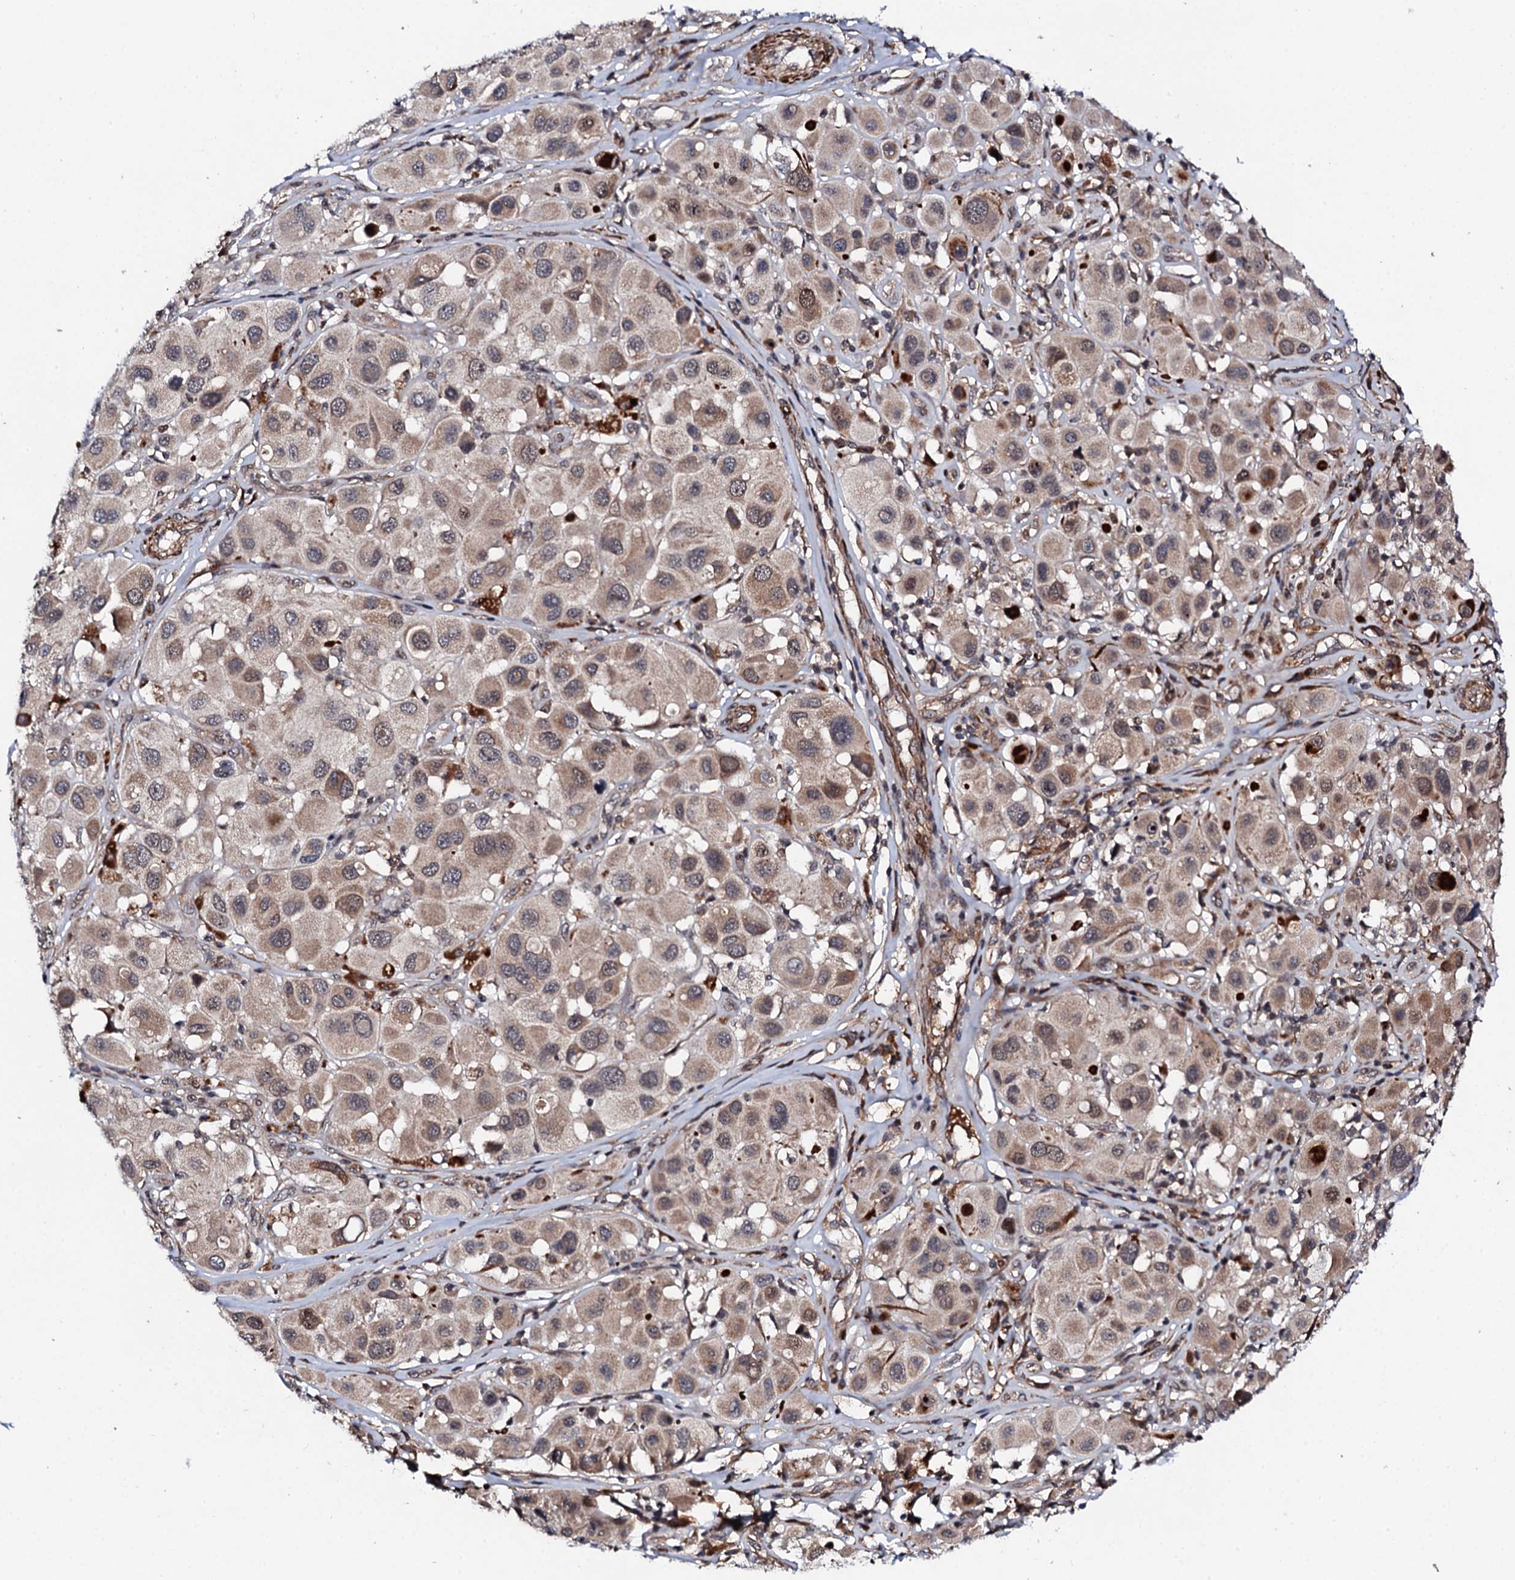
{"staining": {"intensity": "weak", "quantity": ">75%", "location": "cytoplasmic/membranous"}, "tissue": "melanoma", "cell_type": "Tumor cells", "image_type": "cancer", "snomed": [{"axis": "morphology", "description": "Malignant melanoma, Metastatic site"}, {"axis": "topography", "description": "Skin"}], "caption": "Immunohistochemical staining of melanoma exhibits low levels of weak cytoplasmic/membranous protein positivity in approximately >75% of tumor cells. Using DAB (3,3'-diaminobenzidine) (brown) and hematoxylin (blue) stains, captured at high magnification using brightfield microscopy.", "gene": "FAM111A", "patient": {"sex": "male", "age": 41}}